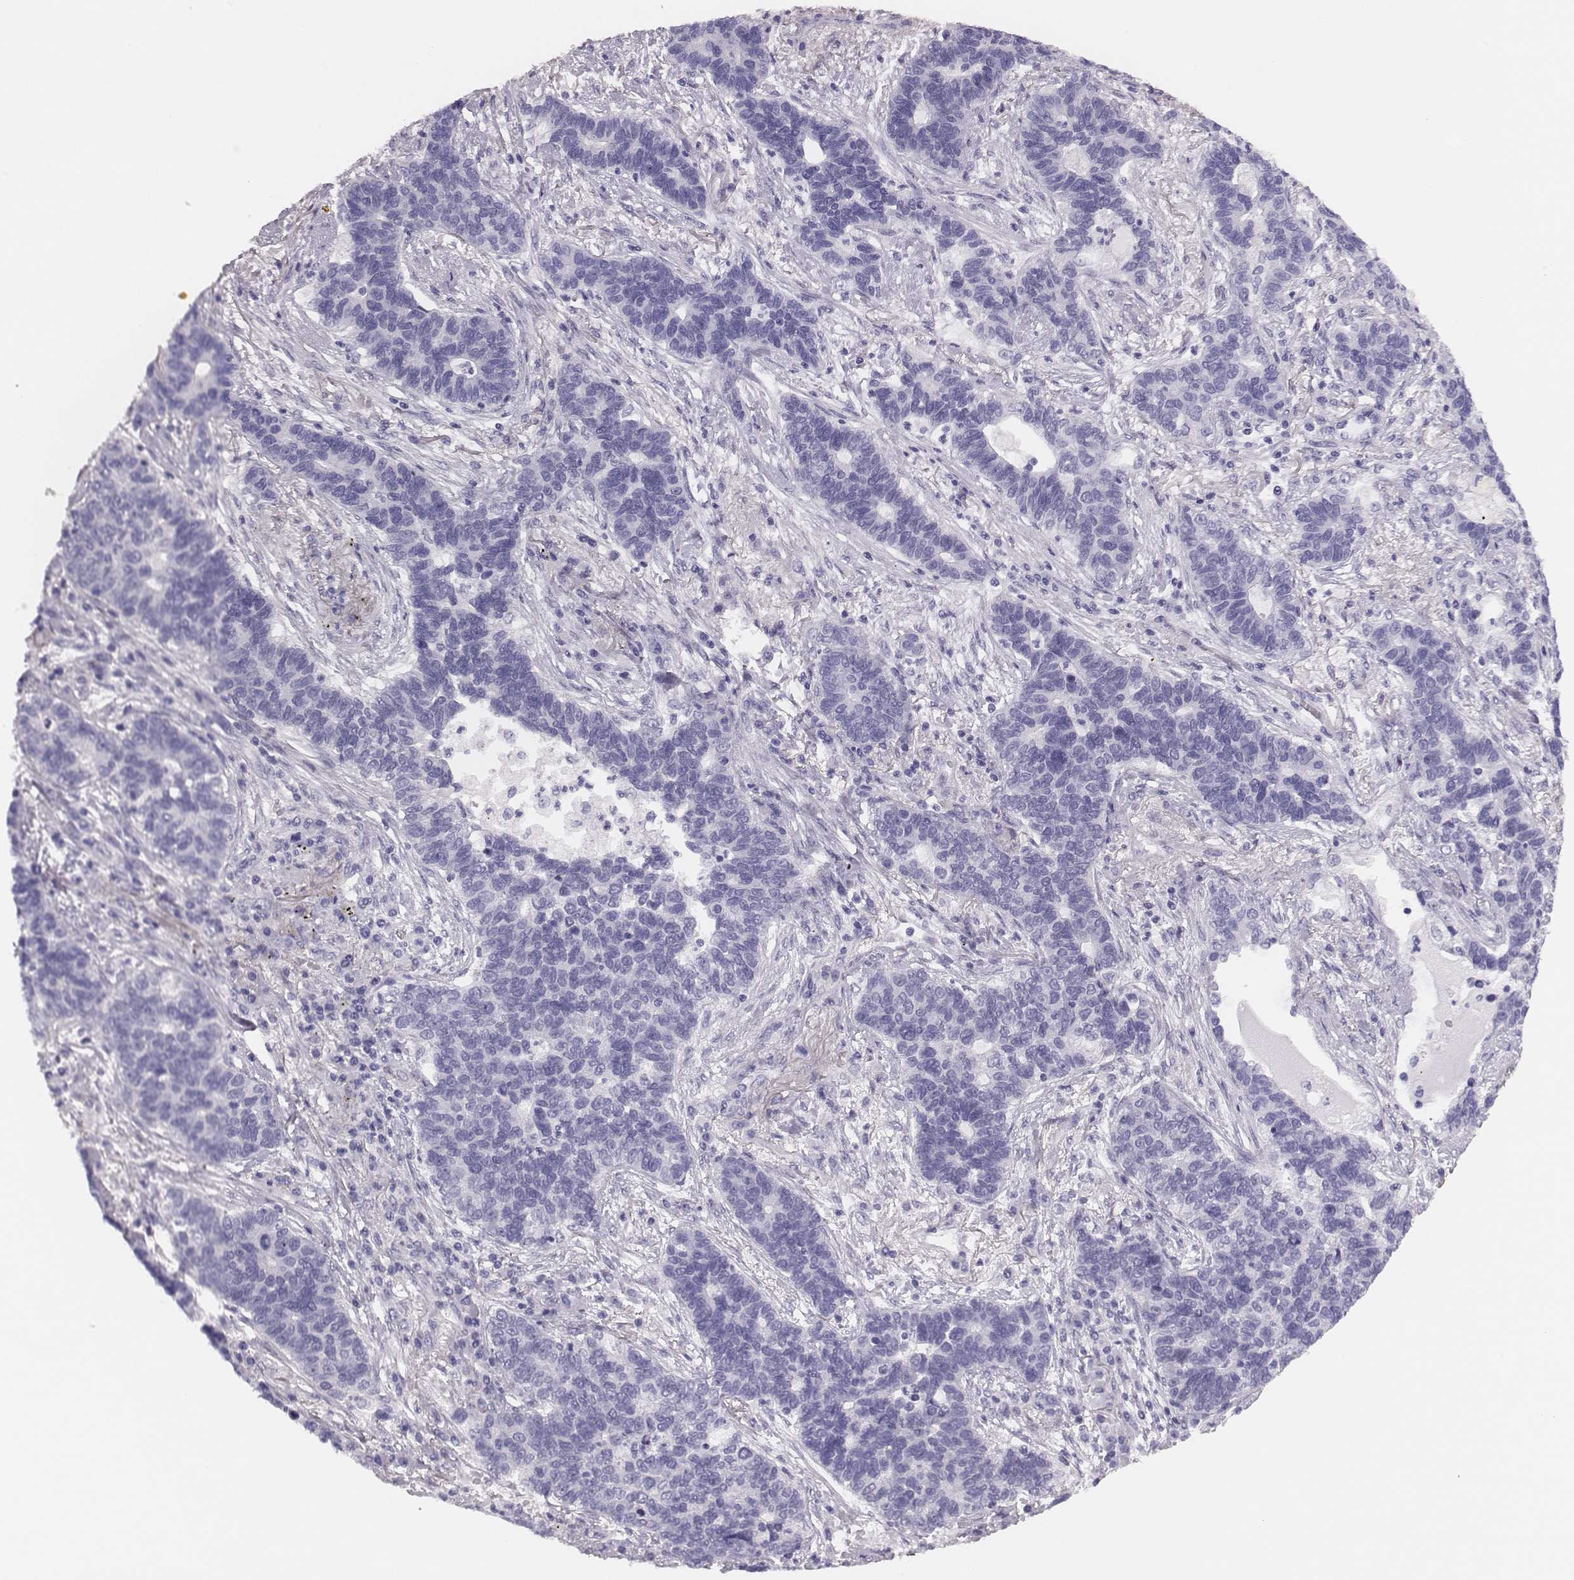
{"staining": {"intensity": "negative", "quantity": "none", "location": "none"}, "tissue": "lung cancer", "cell_type": "Tumor cells", "image_type": "cancer", "snomed": [{"axis": "morphology", "description": "Adenocarcinoma, NOS"}, {"axis": "topography", "description": "Lung"}], "caption": "Tumor cells show no significant protein expression in lung cancer (adenocarcinoma).", "gene": "H1-6", "patient": {"sex": "female", "age": 57}}